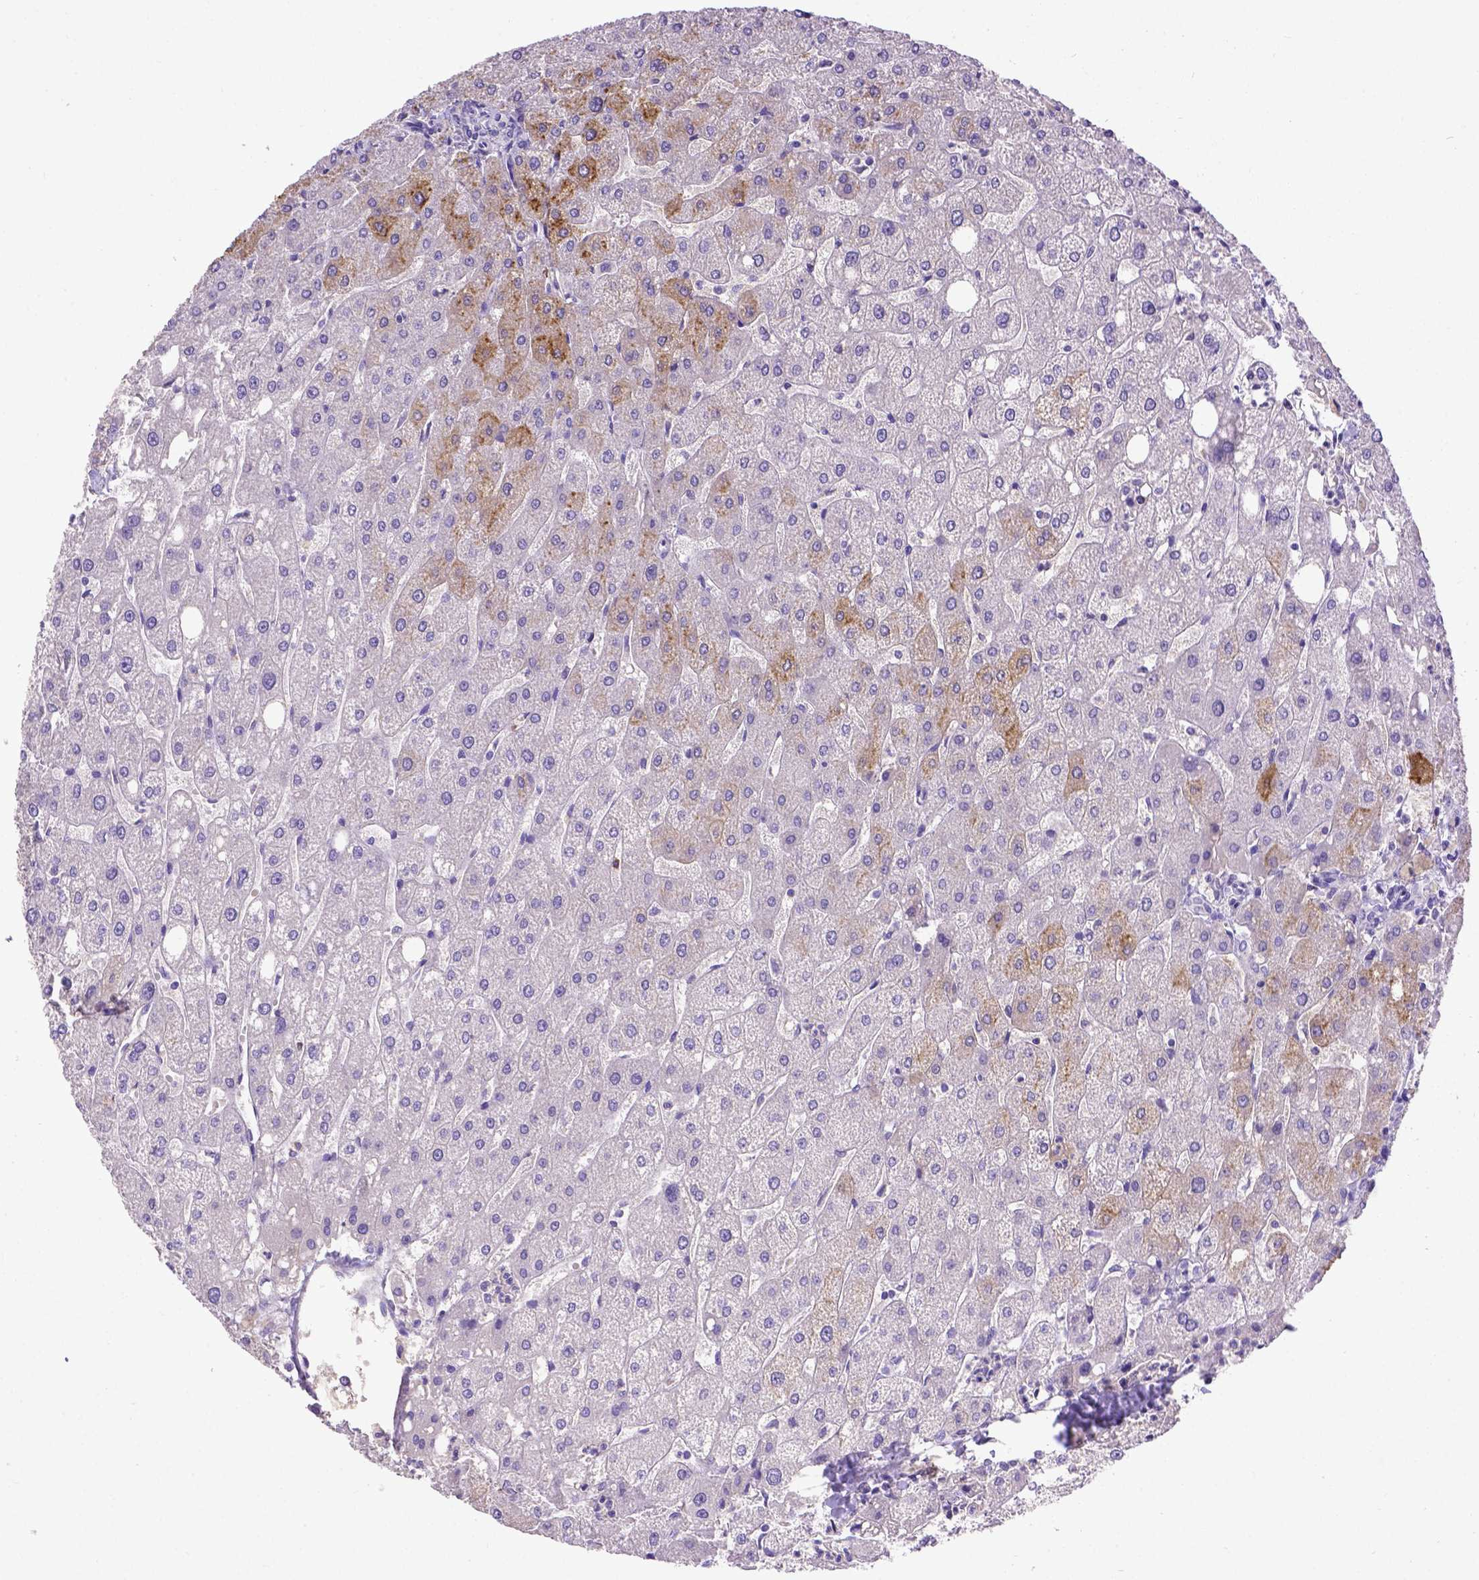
{"staining": {"intensity": "negative", "quantity": "none", "location": "none"}, "tissue": "liver", "cell_type": "Cholangiocytes", "image_type": "normal", "snomed": [{"axis": "morphology", "description": "Normal tissue, NOS"}, {"axis": "topography", "description": "Liver"}], "caption": "Liver stained for a protein using IHC exhibits no staining cholangiocytes.", "gene": "B3GAT1", "patient": {"sex": "male", "age": 67}}